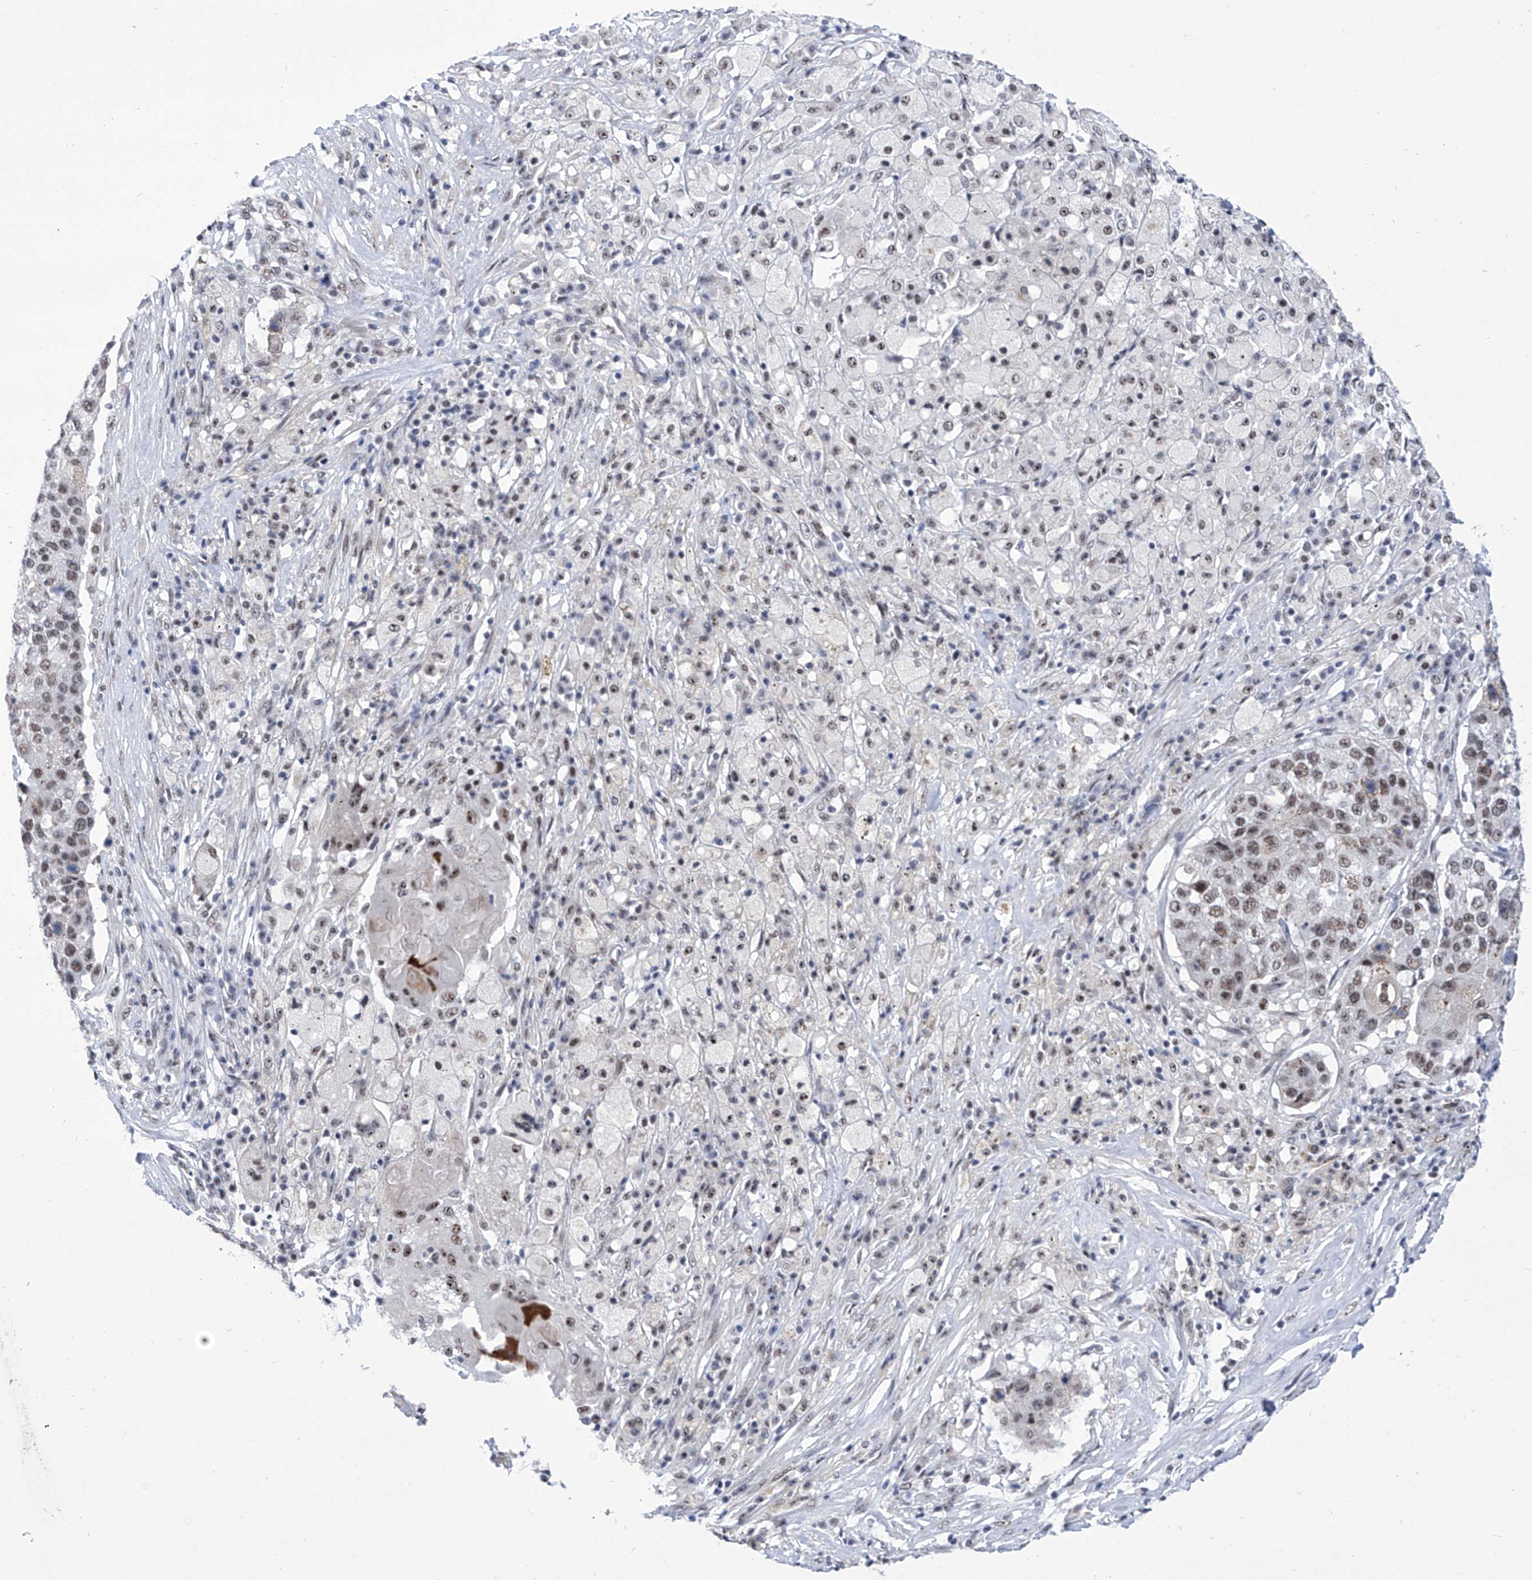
{"staining": {"intensity": "weak", "quantity": ">75%", "location": "nuclear"}, "tissue": "lung cancer", "cell_type": "Tumor cells", "image_type": "cancer", "snomed": [{"axis": "morphology", "description": "Squamous cell carcinoma, NOS"}, {"axis": "topography", "description": "Lung"}], "caption": "Immunohistochemical staining of lung squamous cell carcinoma shows low levels of weak nuclear protein expression in approximately >75% of tumor cells.", "gene": "SART1", "patient": {"sex": "male", "age": 61}}